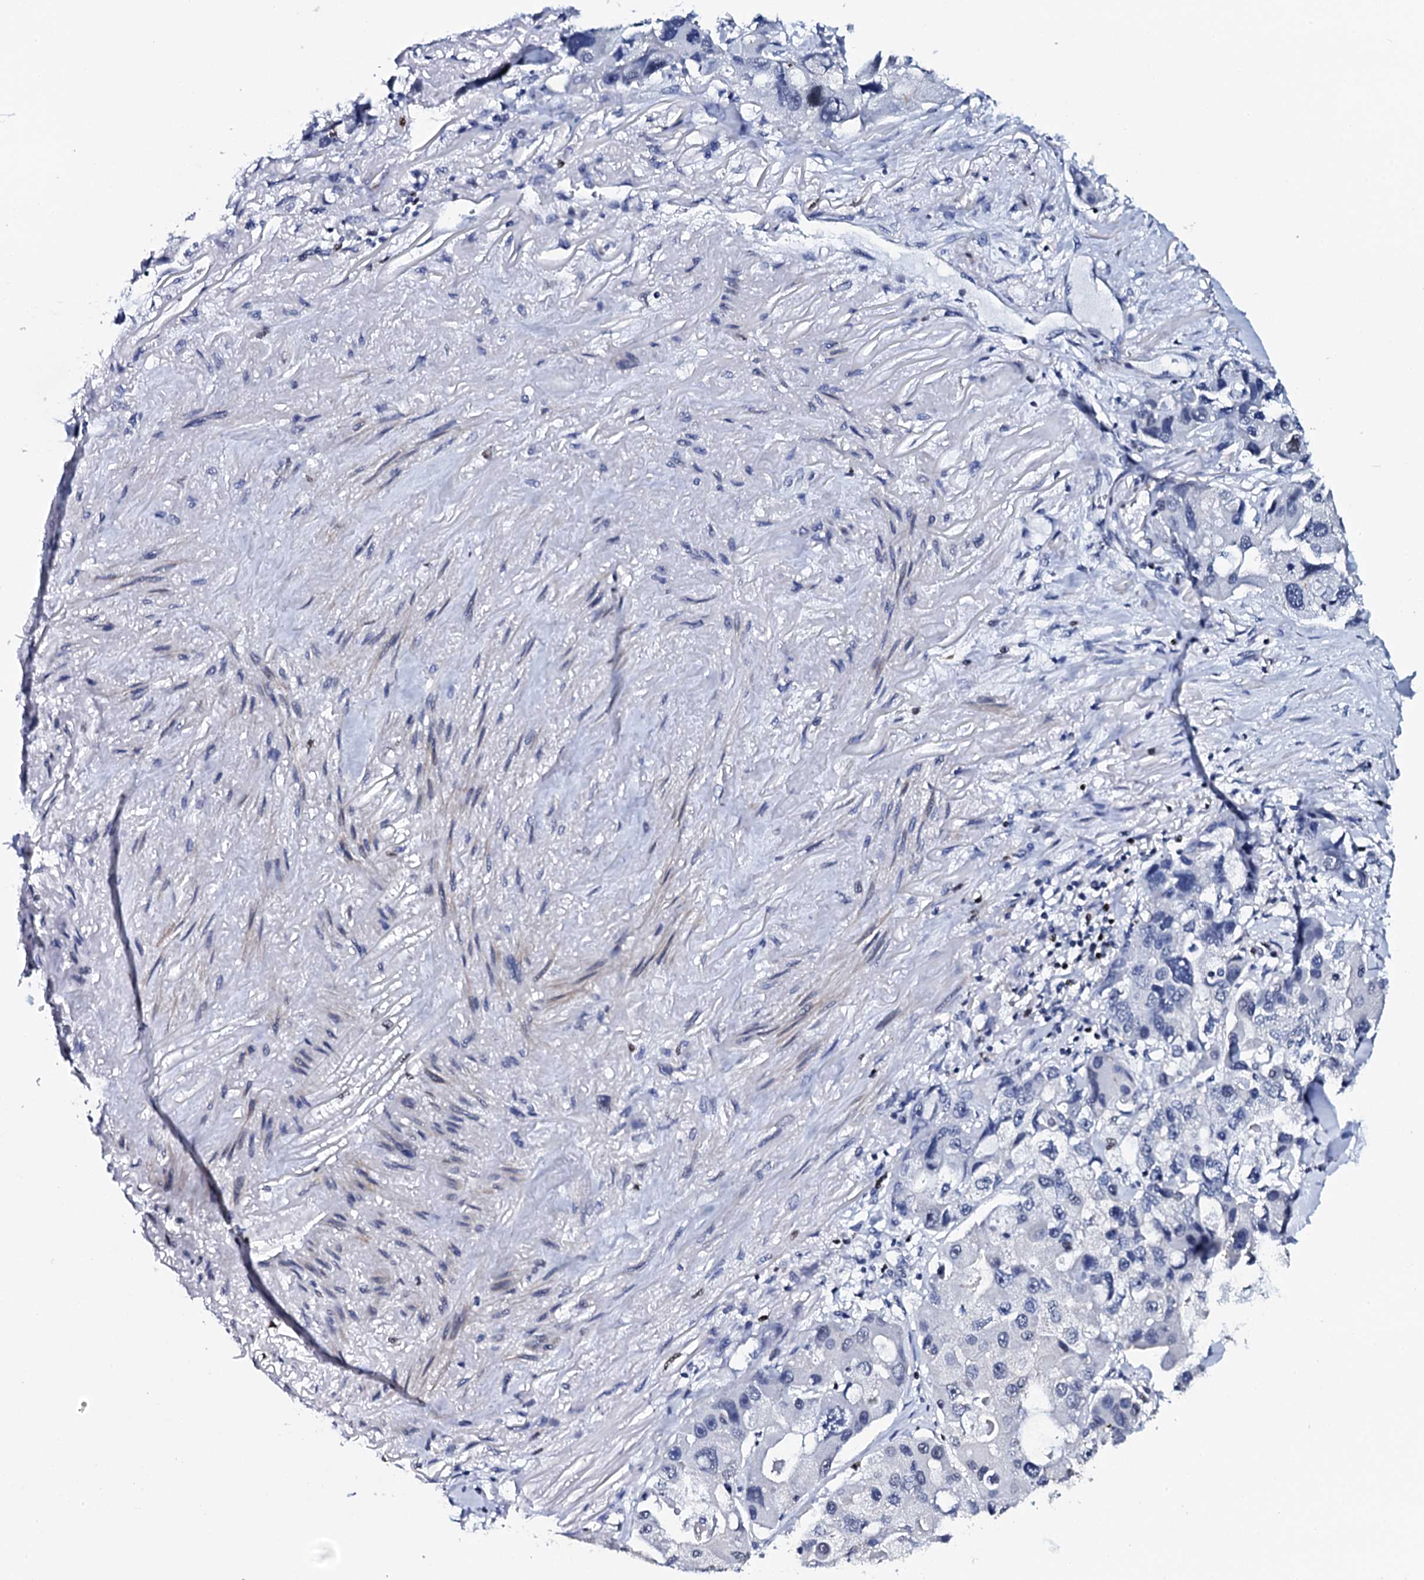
{"staining": {"intensity": "negative", "quantity": "none", "location": "none"}, "tissue": "lung cancer", "cell_type": "Tumor cells", "image_type": "cancer", "snomed": [{"axis": "morphology", "description": "Adenocarcinoma, NOS"}, {"axis": "topography", "description": "Lung"}], "caption": "High magnification brightfield microscopy of adenocarcinoma (lung) stained with DAB (brown) and counterstained with hematoxylin (blue): tumor cells show no significant positivity. The staining is performed using DAB (3,3'-diaminobenzidine) brown chromogen with nuclei counter-stained in using hematoxylin.", "gene": "NPM2", "patient": {"sex": "female", "age": 54}}